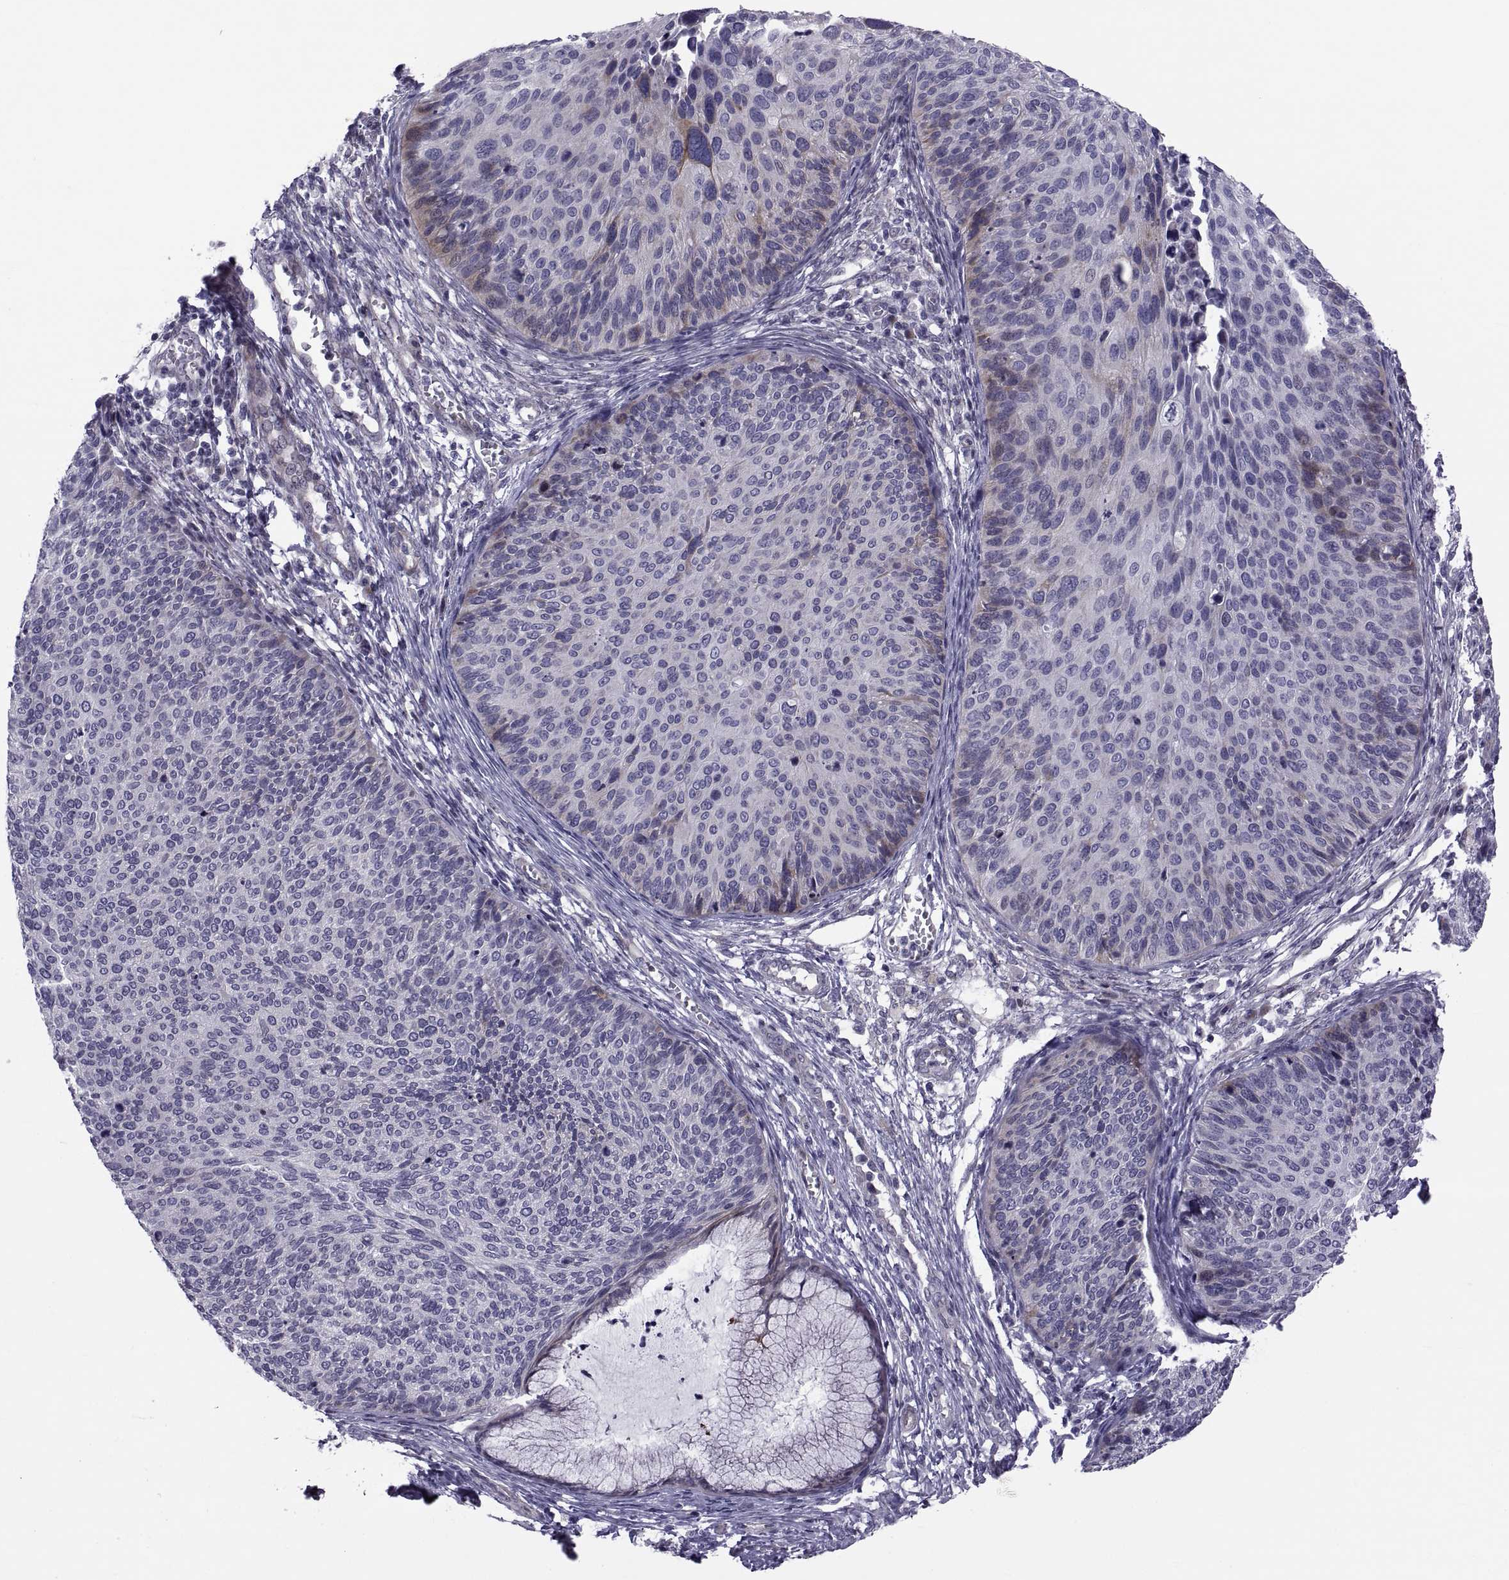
{"staining": {"intensity": "weak", "quantity": "<25%", "location": "cytoplasmic/membranous"}, "tissue": "cervical cancer", "cell_type": "Tumor cells", "image_type": "cancer", "snomed": [{"axis": "morphology", "description": "Squamous cell carcinoma, NOS"}, {"axis": "topography", "description": "Cervix"}], "caption": "An immunohistochemistry photomicrograph of cervical cancer (squamous cell carcinoma) is shown. There is no staining in tumor cells of cervical cancer (squamous cell carcinoma). (Immunohistochemistry, brightfield microscopy, high magnification).", "gene": "TMEM158", "patient": {"sex": "female", "age": 36}}